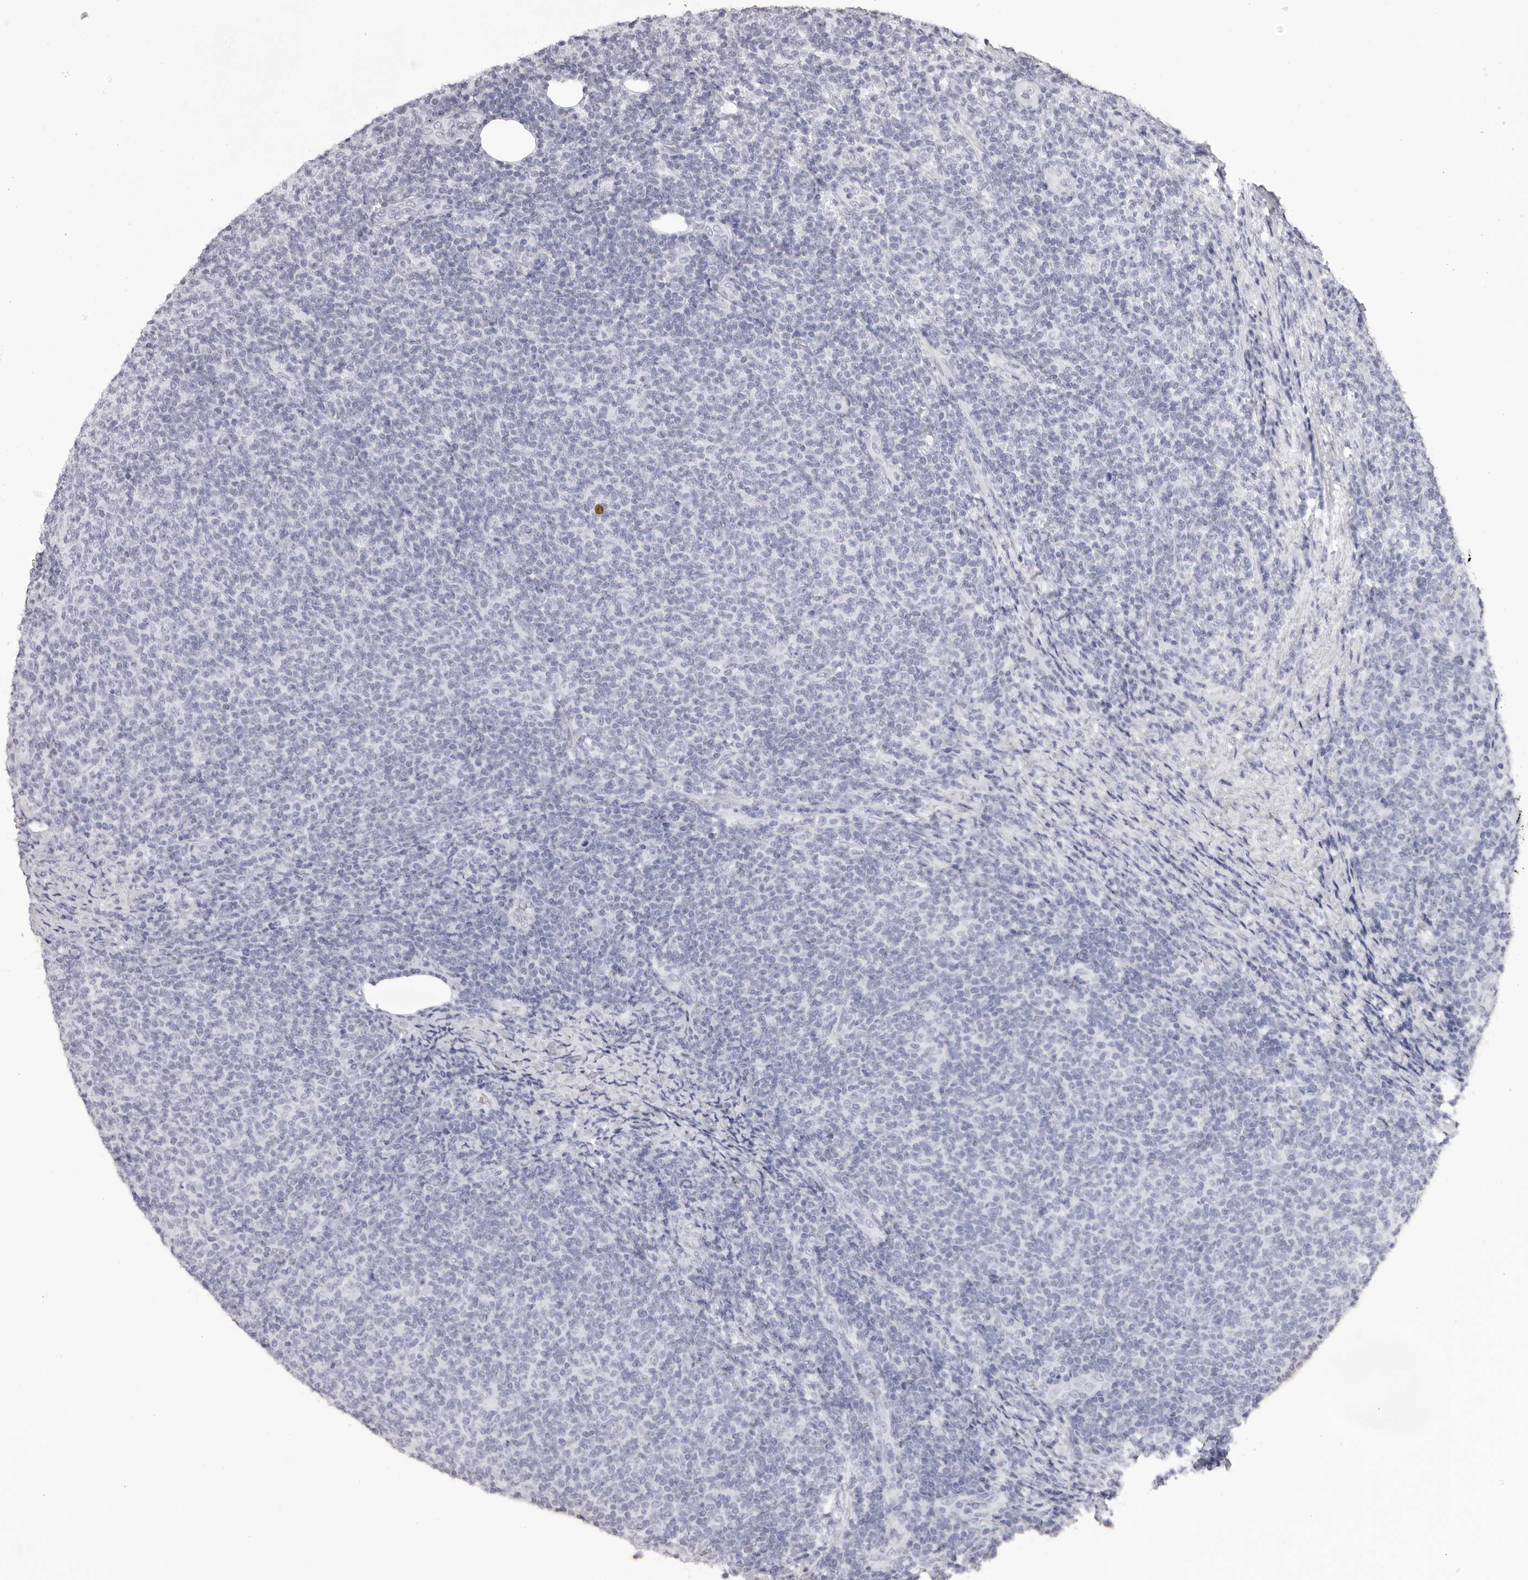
{"staining": {"intensity": "negative", "quantity": "none", "location": "none"}, "tissue": "lymphoma", "cell_type": "Tumor cells", "image_type": "cancer", "snomed": [{"axis": "morphology", "description": "Malignant lymphoma, non-Hodgkin's type, Low grade"}, {"axis": "topography", "description": "Lymph node"}], "caption": "A micrograph of lymphoma stained for a protein demonstrates no brown staining in tumor cells. The staining was performed using DAB to visualize the protein expression in brown, while the nuclei were stained in blue with hematoxylin (Magnification: 20x).", "gene": "CST1", "patient": {"sex": "male", "age": 66}}